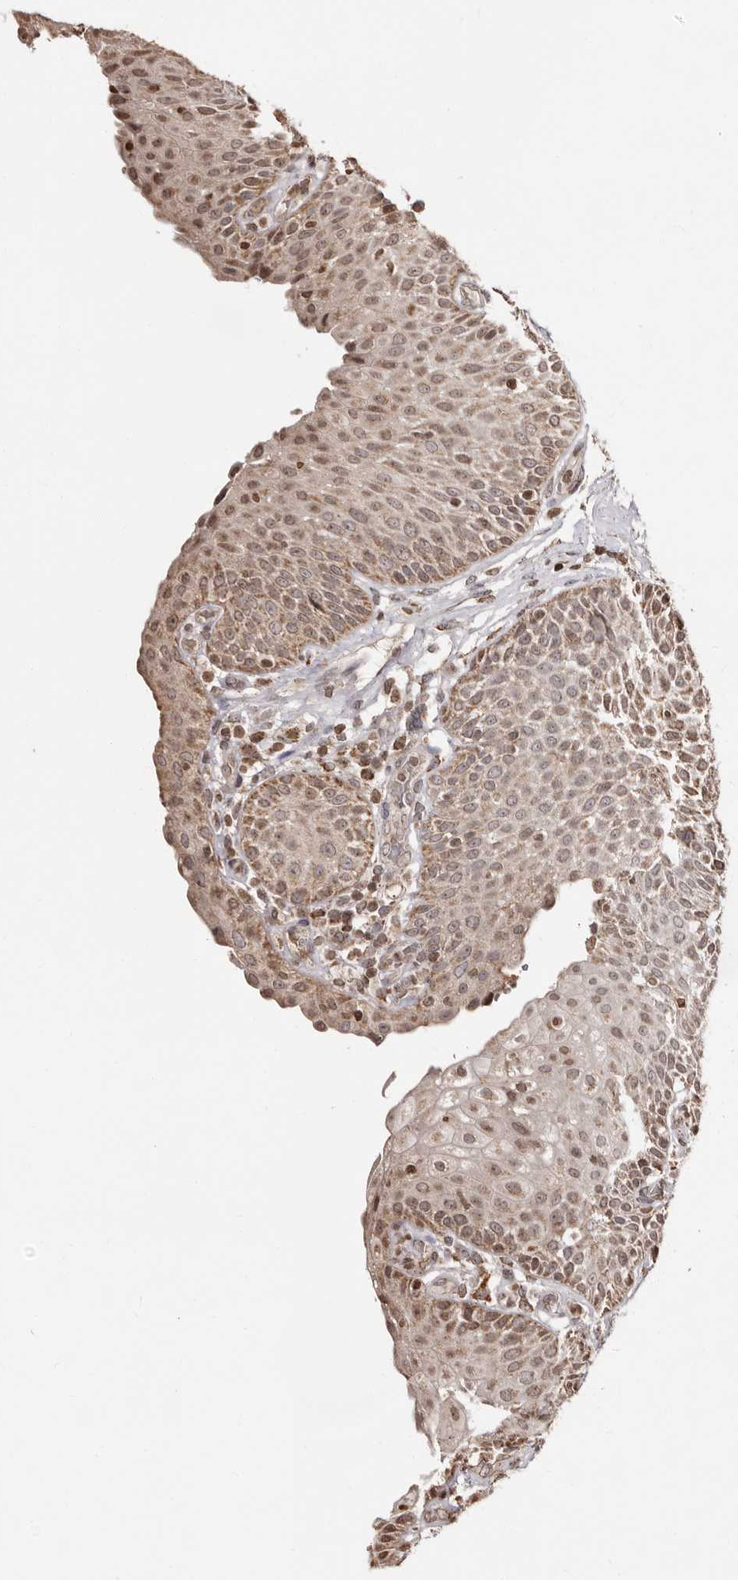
{"staining": {"intensity": "moderate", "quantity": ">75%", "location": "cytoplasmic/membranous,nuclear"}, "tissue": "urinary bladder", "cell_type": "Urothelial cells", "image_type": "normal", "snomed": [{"axis": "morphology", "description": "Normal tissue, NOS"}, {"axis": "topography", "description": "Urinary bladder"}], "caption": "Immunohistochemistry photomicrograph of unremarkable urinary bladder stained for a protein (brown), which demonstrates medium levels of moderate cytoplasmic/membranous,nuclear positivity in approximately >75% of urothelial cells.", "gene": "CCDC190", "patient": {"sex": "female", "age": 62}}